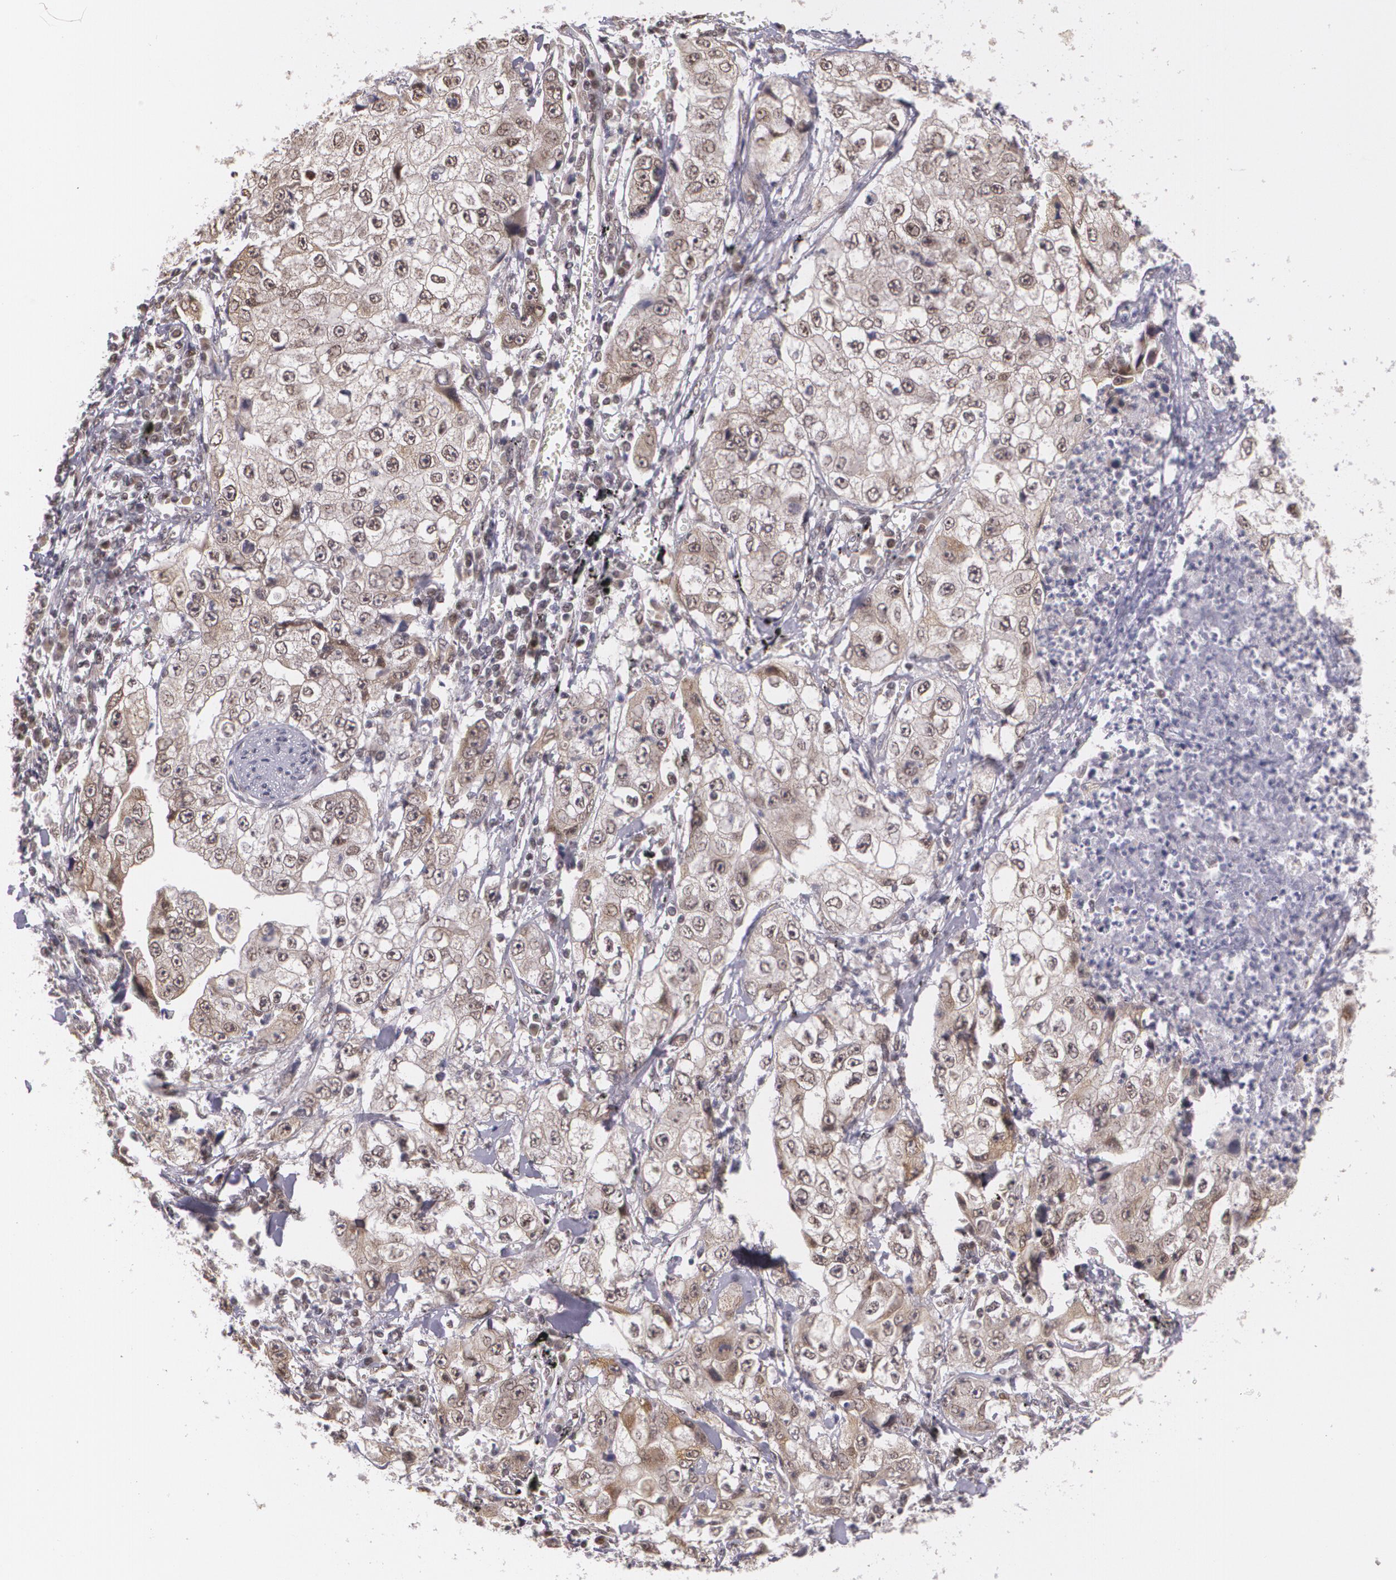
{"staining": {"intensity": "moderate", "quantity": ">75%", "location": "cytoplasmic/membranous,nuclear"}, "tissue": "lung cancer", "cell_type": "Tumor cells", "image_type": "cancer", "snomed": [{"axis": "morphology", "description": "Squamous cell carcinoma, NOS"}, {"axis": "topography", "description": "Lung"}], "caption": "Protein staining demonstrates moderate cytoplasmic/membranous and nuclear staining in approximately >75% of tumor cells in lung cancer (squamous cell carcinoma). (DAB (3,3'-diaminobenzidine) IHC, brown staining for protein, blue staining for nuclei).", "gene": "ALX1", "patient": {"sex": "male", "age": 64}}